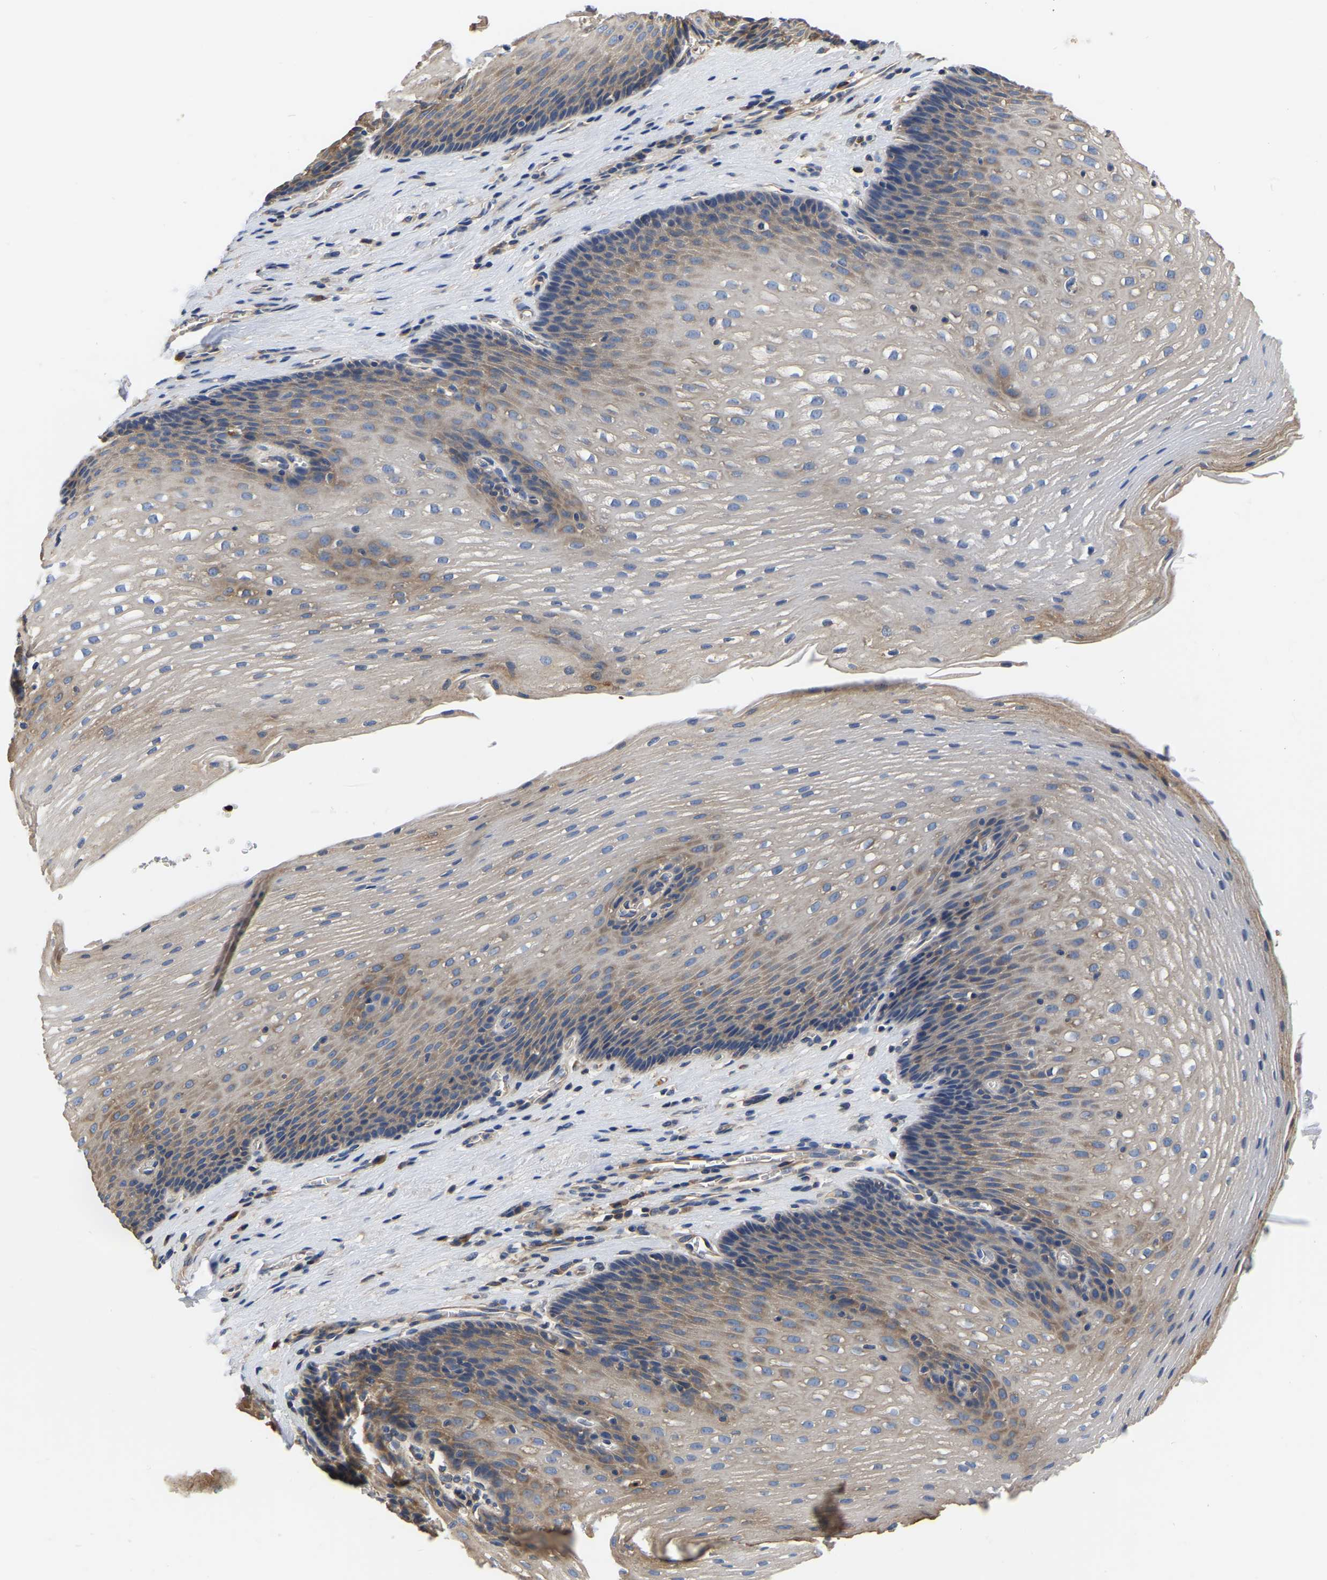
{"staining": {"intensity": "moderate", "quantity": "25%-75%", "location": "cytoplasmic/membranous"}, "tissue": "esophagus", "cell_type": "Squamous epithelial cells", "image_type": "normal", "snomed": [{"axis": "morphology", "description": "Normal tissue, NOS"}, {"axis": "topography", "description": "Esophagus"}], "caption": "Squamous epithelial cells show moderate cytoplasmic/membranous positivity in about 25%-75% of cells in normal esophagus. Using DAB (3,3'-diaminobenzidine) (brown) and hematoxylin (blue) stains, captured at high magnification using brightfield microscopy.", "gene": "GARS1", "patient": {"sex": "male", "age": 48}}